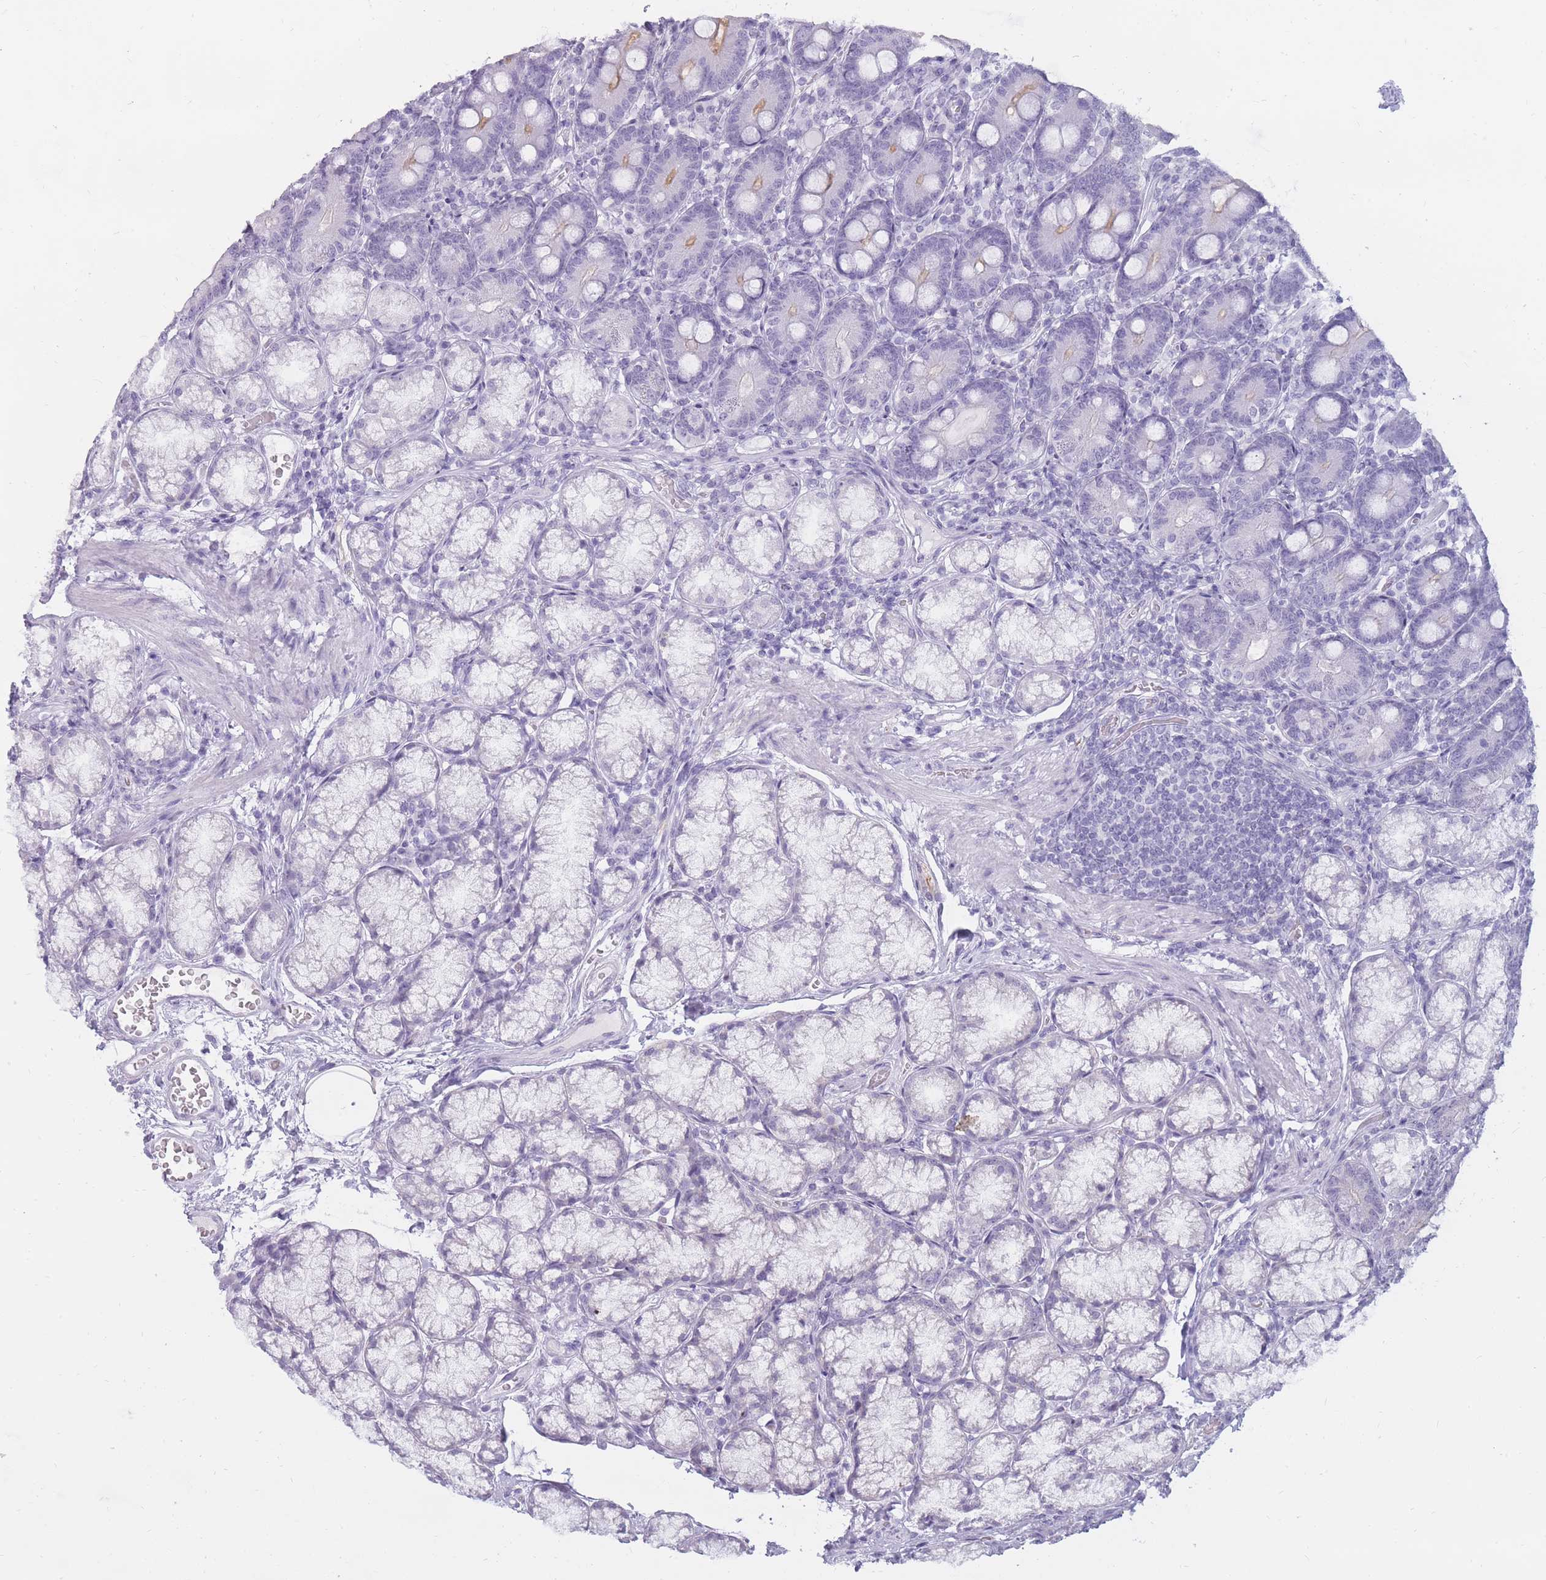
{"staining": {"intensity": "strong", "quantity": "25%-75%", "location": "cytoplasmic/membranous"}, "tissue": "duodenum", "cell_type": "Glandular cells", "image_type": "normal", "snomed": [{"axis": "morphology", "description": "Normal tissue, NOS"}, {"axis": "topography", "description": "Duodenum"}], "caption": "Immunohistochemistry histopathology image of unremarkable duodenum: human duodenum stained using immunohistochemistry (IHC) displays high levels of strong protein expression localized specifically in the cytoplasmic/membranous of glandular cells, appearing as a cytoplasmic/membranous brown color.", "gene": "POM121C", "patient": {"sex": "female", "age": 67}}